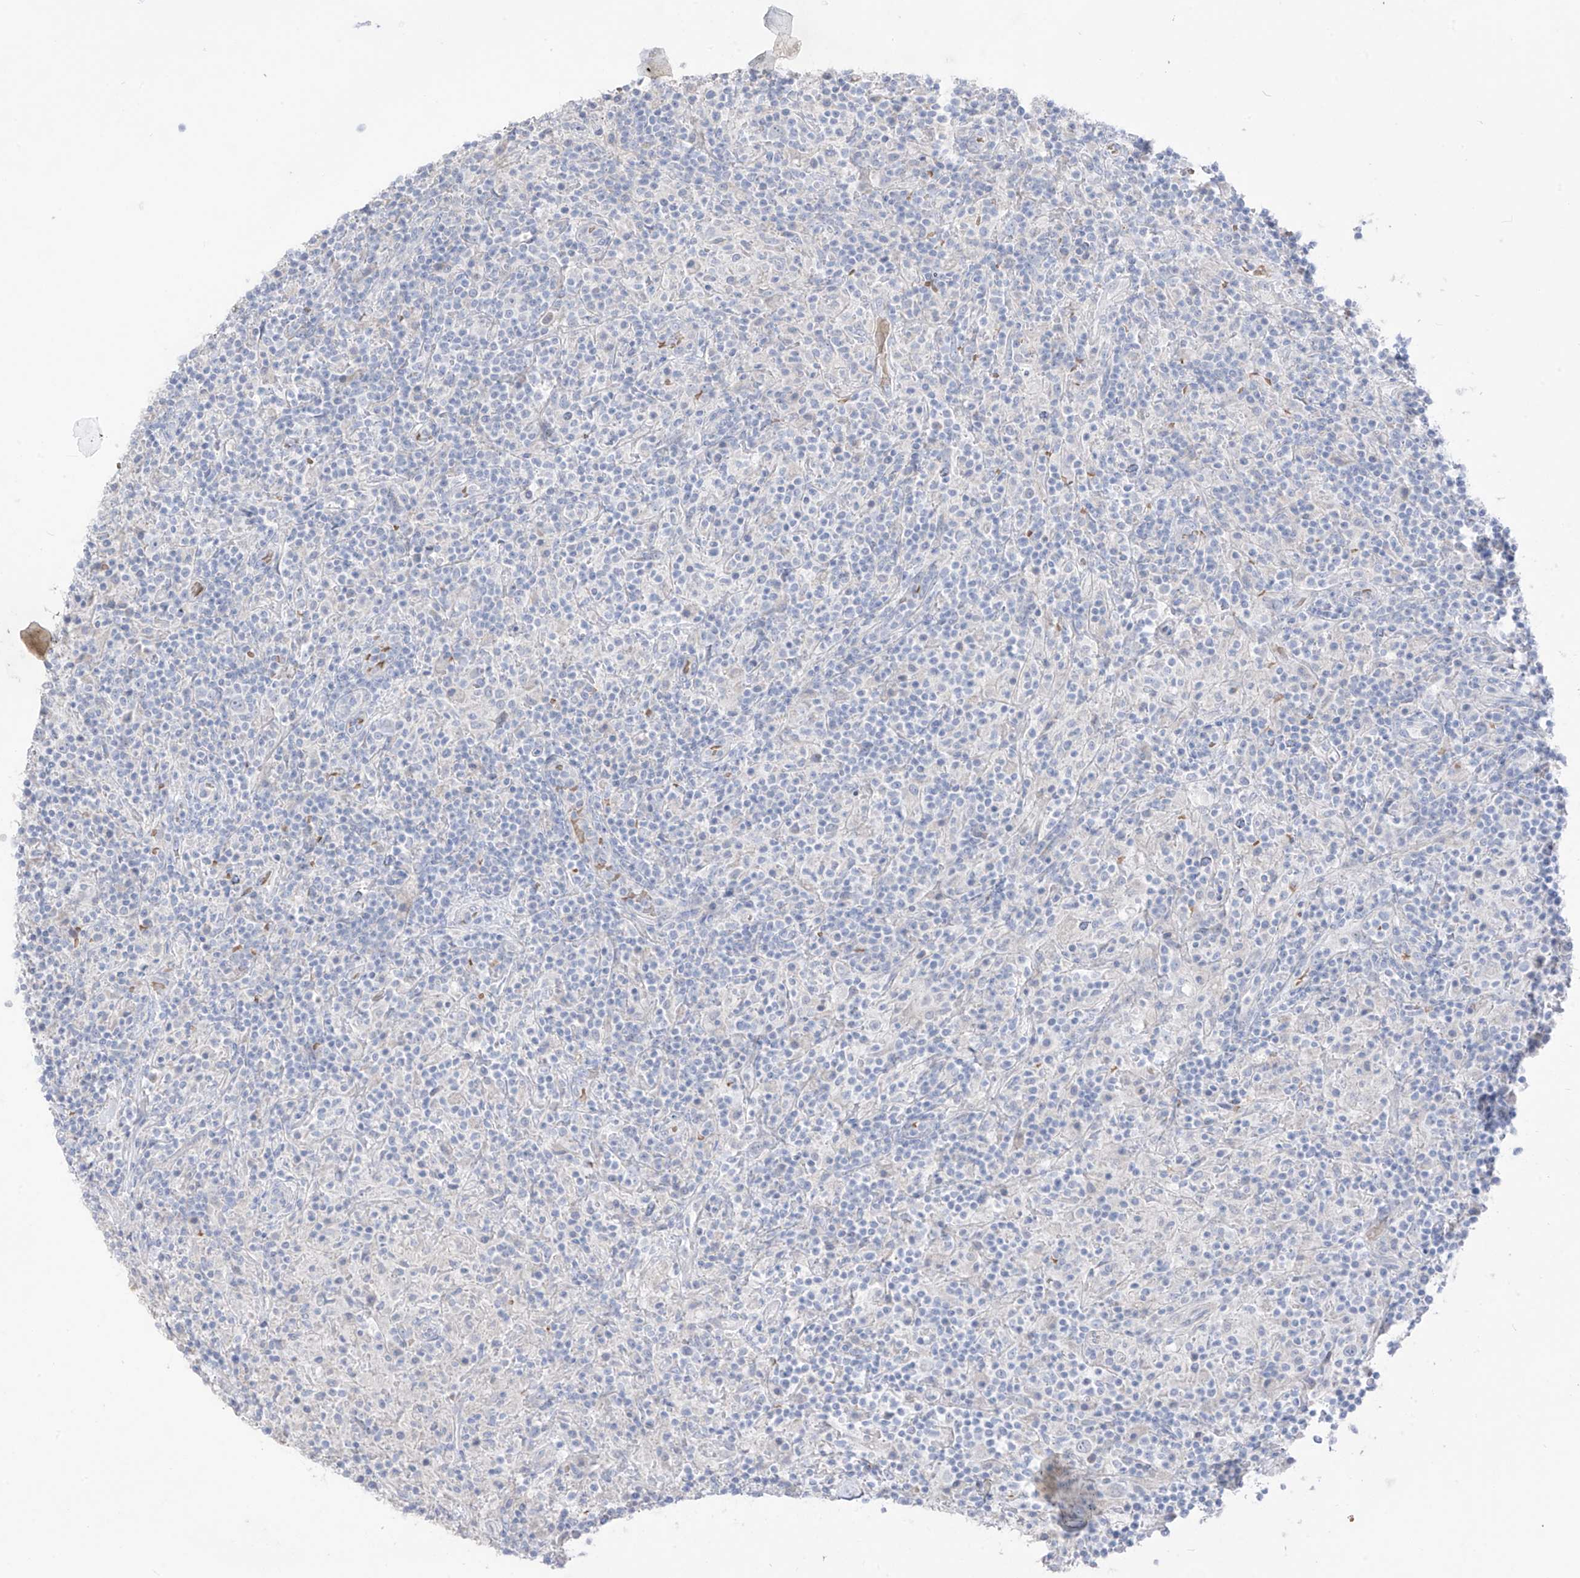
{"staining": {"intensity": "negative", "quantity": "none", "location": "none"}, "tissue": "lymphoma", "cell_type": "Tumor cells", "image_type": "cancer", "snomed": [{"axis": "morphology", "description": "Hodgkin's disease, NOS"}, {"axis": "topography", "description": "Lymph node"}], "caption": "A high-resolution histopathology image shows IHC staining of Hodgkin's disease, which shows no significant expression in tumor cells.", "gene": "ASPRV1", "patient": {"sex": "male", "age": 70}}